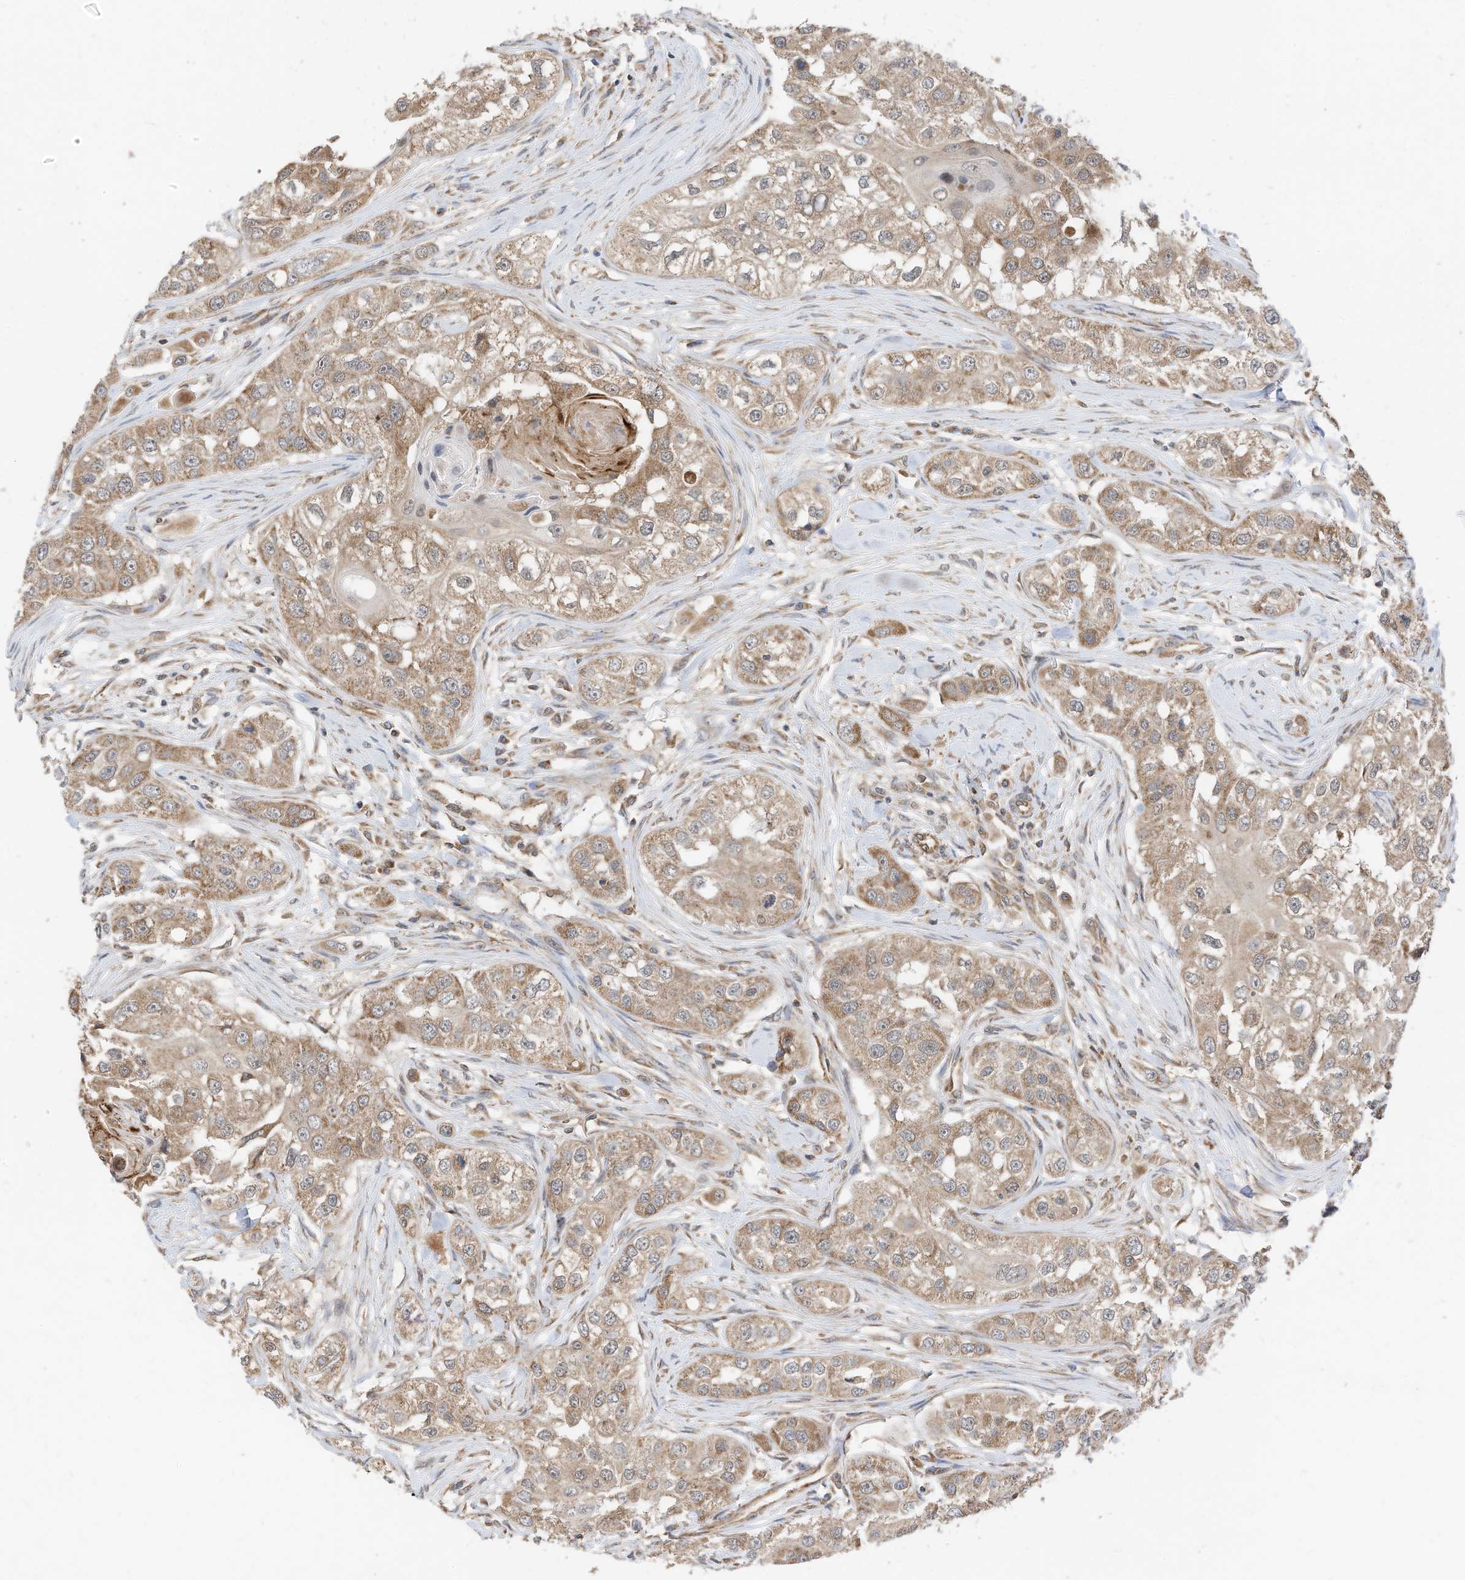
{"staining": {"intensity": "moderate", "quantity": ">75%", "location": "cytoplasmic/membranous,nuclear"}, "tissue": "head and neck cancer", "cell_type": "Tumor cells", "image_type": "cancer", "snomed": [{"axis": "morphology", "description": "Normal tissue, NOS"}, {"axis": "morphology", "description": "Squamous cell carcinoma, NOS"}, {"axis": "topography", "description": "Skeletal muscle"}, {"axis": "topography", "description": "Head-Neck"}], "caption": "Immunohistochemical staining of head and neck cancer (squamous cell carcinoma) displays medium levels of moderate cytoplasmic/membranous and nuclear positivity in about >75% of tumor cells.", "gene": "METTL6", "patient": {"sex": "male", "age": 51}}